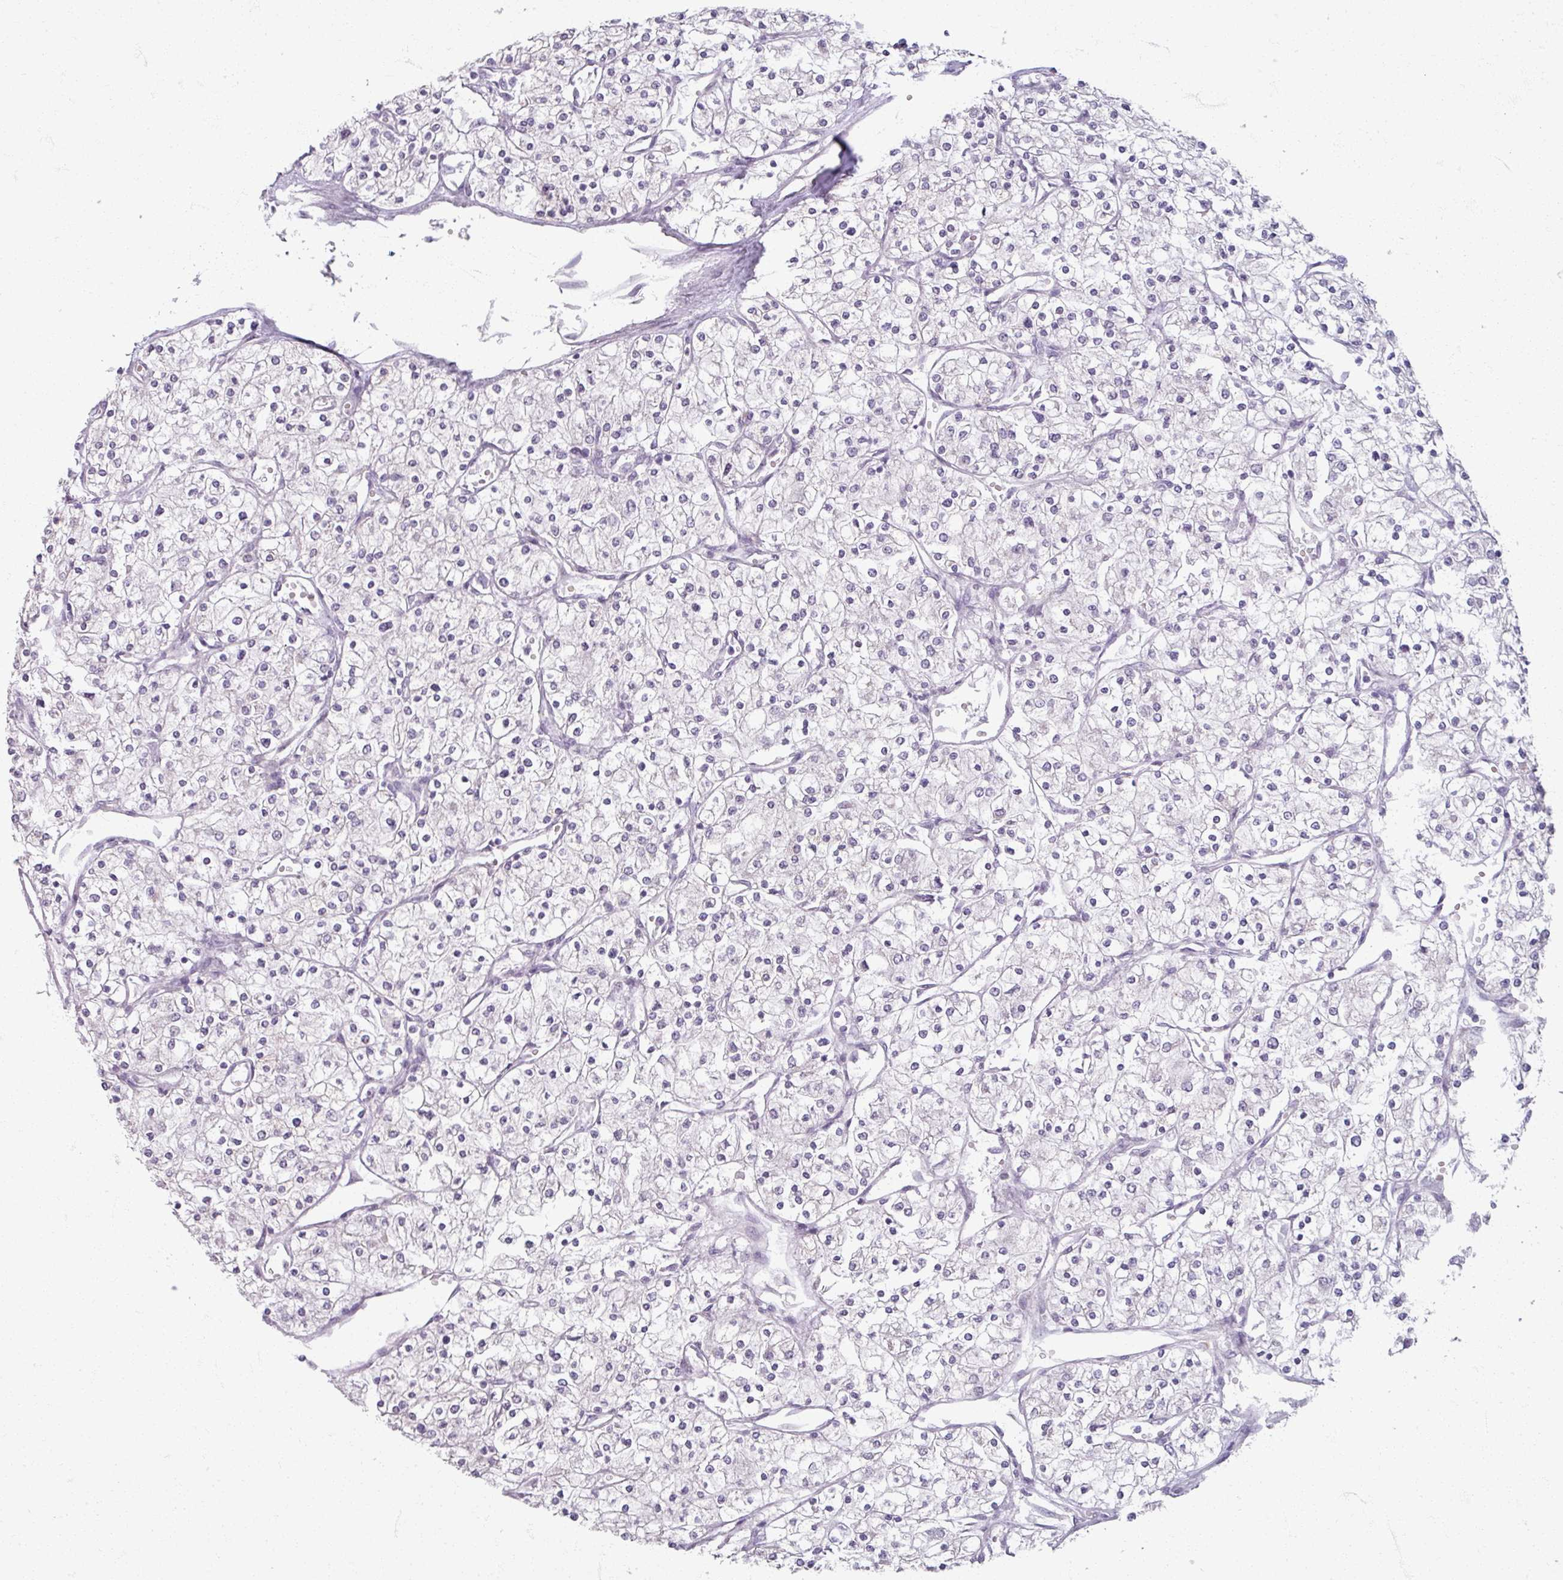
{"staining": {"intensity": "negative", "quantity": "none", "location": "none"}, "tissue": "renal cancer", "cell_type": "Tumor cells", "image_type": "cancer", "snomed": [{"axis": "morphology", "description": "Adenocarcinoma, NOS"}, {"axis": "topography", "description": "Kidney"}], "caption": "Tumor cells are negative for brown protein staining in renal cancer (adenocarcinoma).", "gene": "SOX11", "patient": {"sex": "male", "age": 80}}